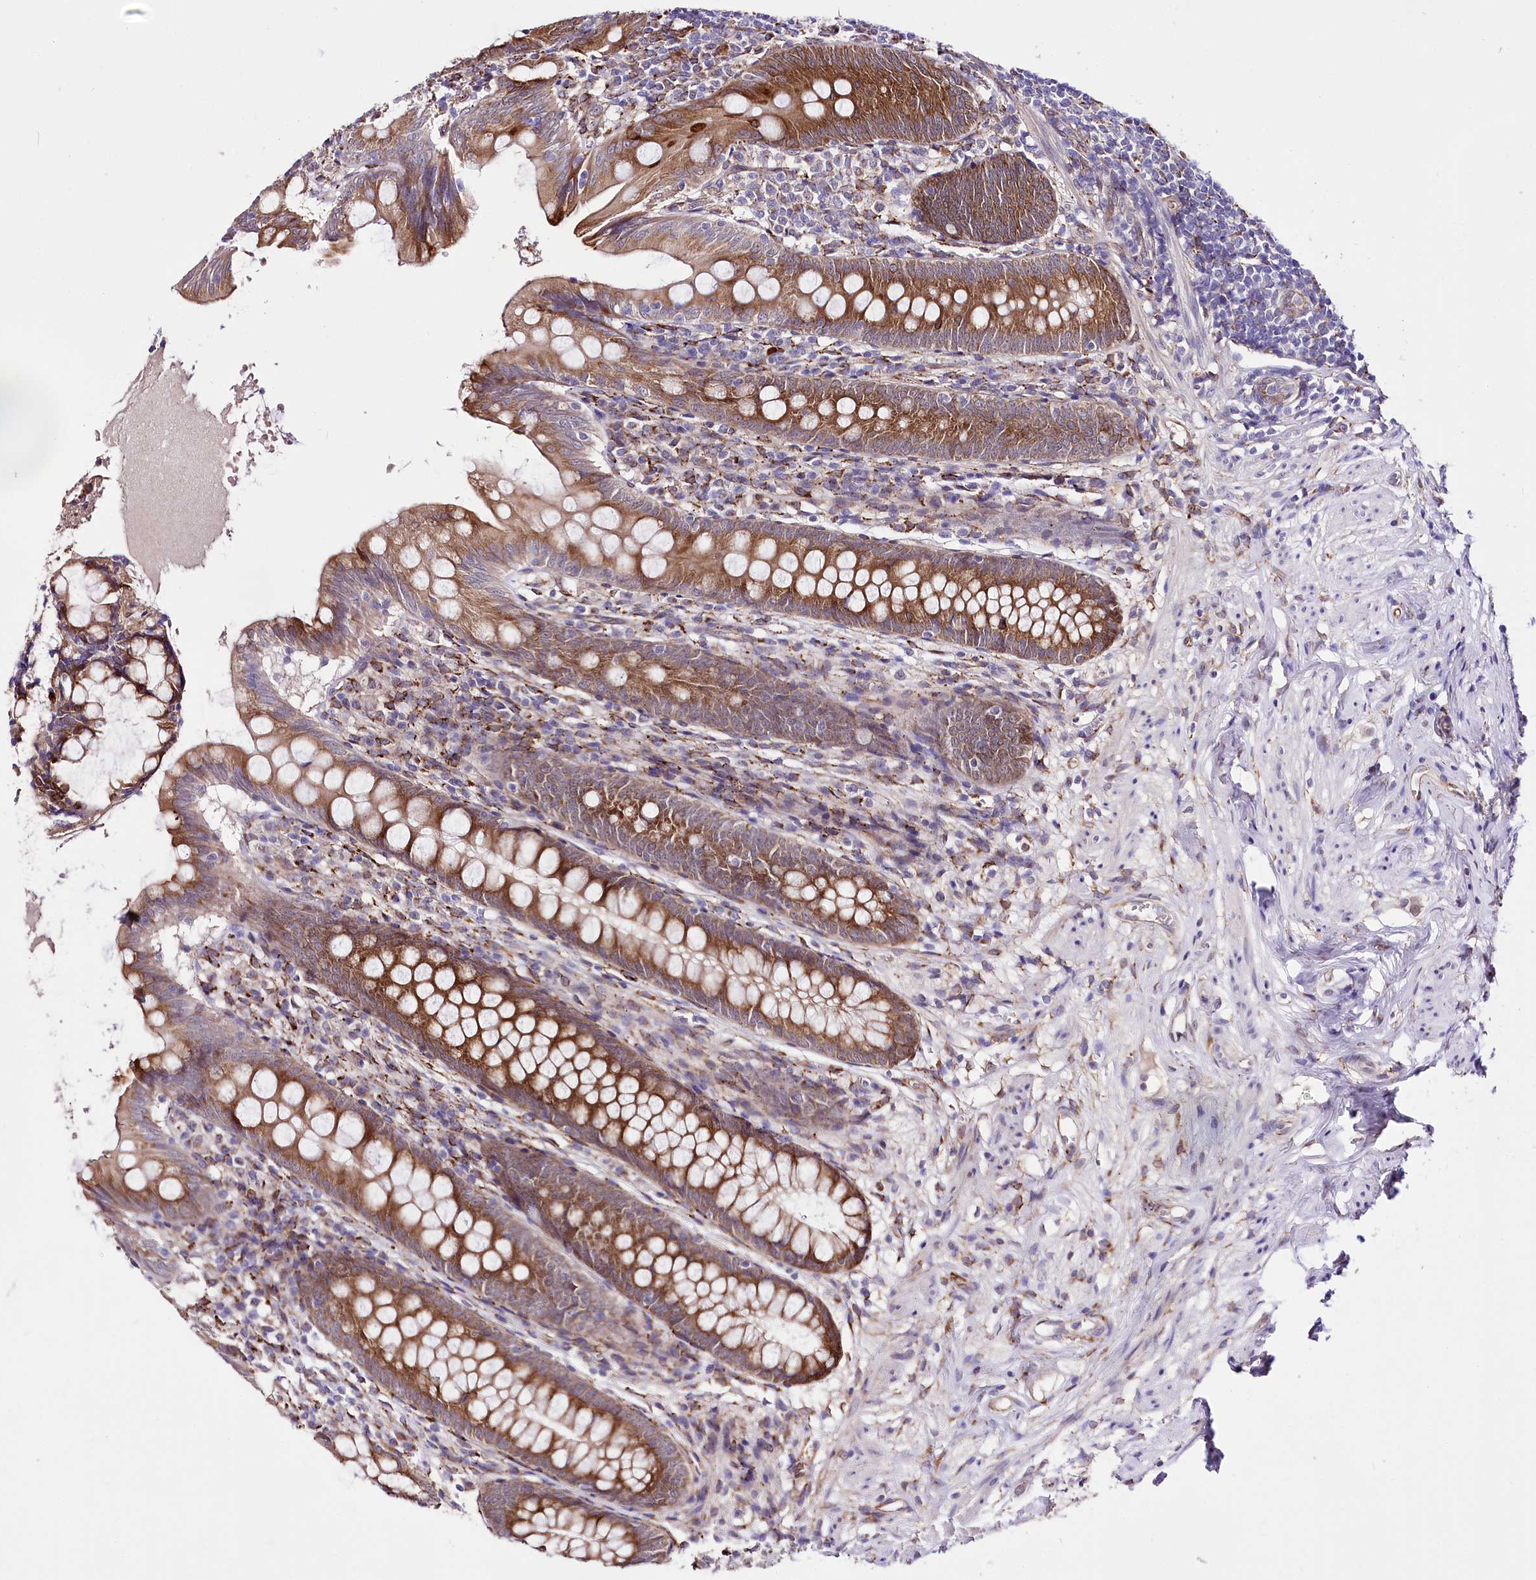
{"staining": {"intensity": "strong", "quantity": ">75%", "location": "cytoplasmic/membranous"}, "tissue": "appendix", "cell_type": "Glandular cells", "image_type": "normal", "snomed": [{"axis": "morphology", "description": "Normal tissue, NOS"}, {"axis": "topography", "description": "Appendix"}], "caption": "IHC micrograph of benign human appendix stained for a protein (brown), which exhibits high levels of strong cytoplasmic/membranous positivity in approximately >75% of glandular cells.", "gene": "WWC1", "patient": {"sex": "female", "age": 51}}